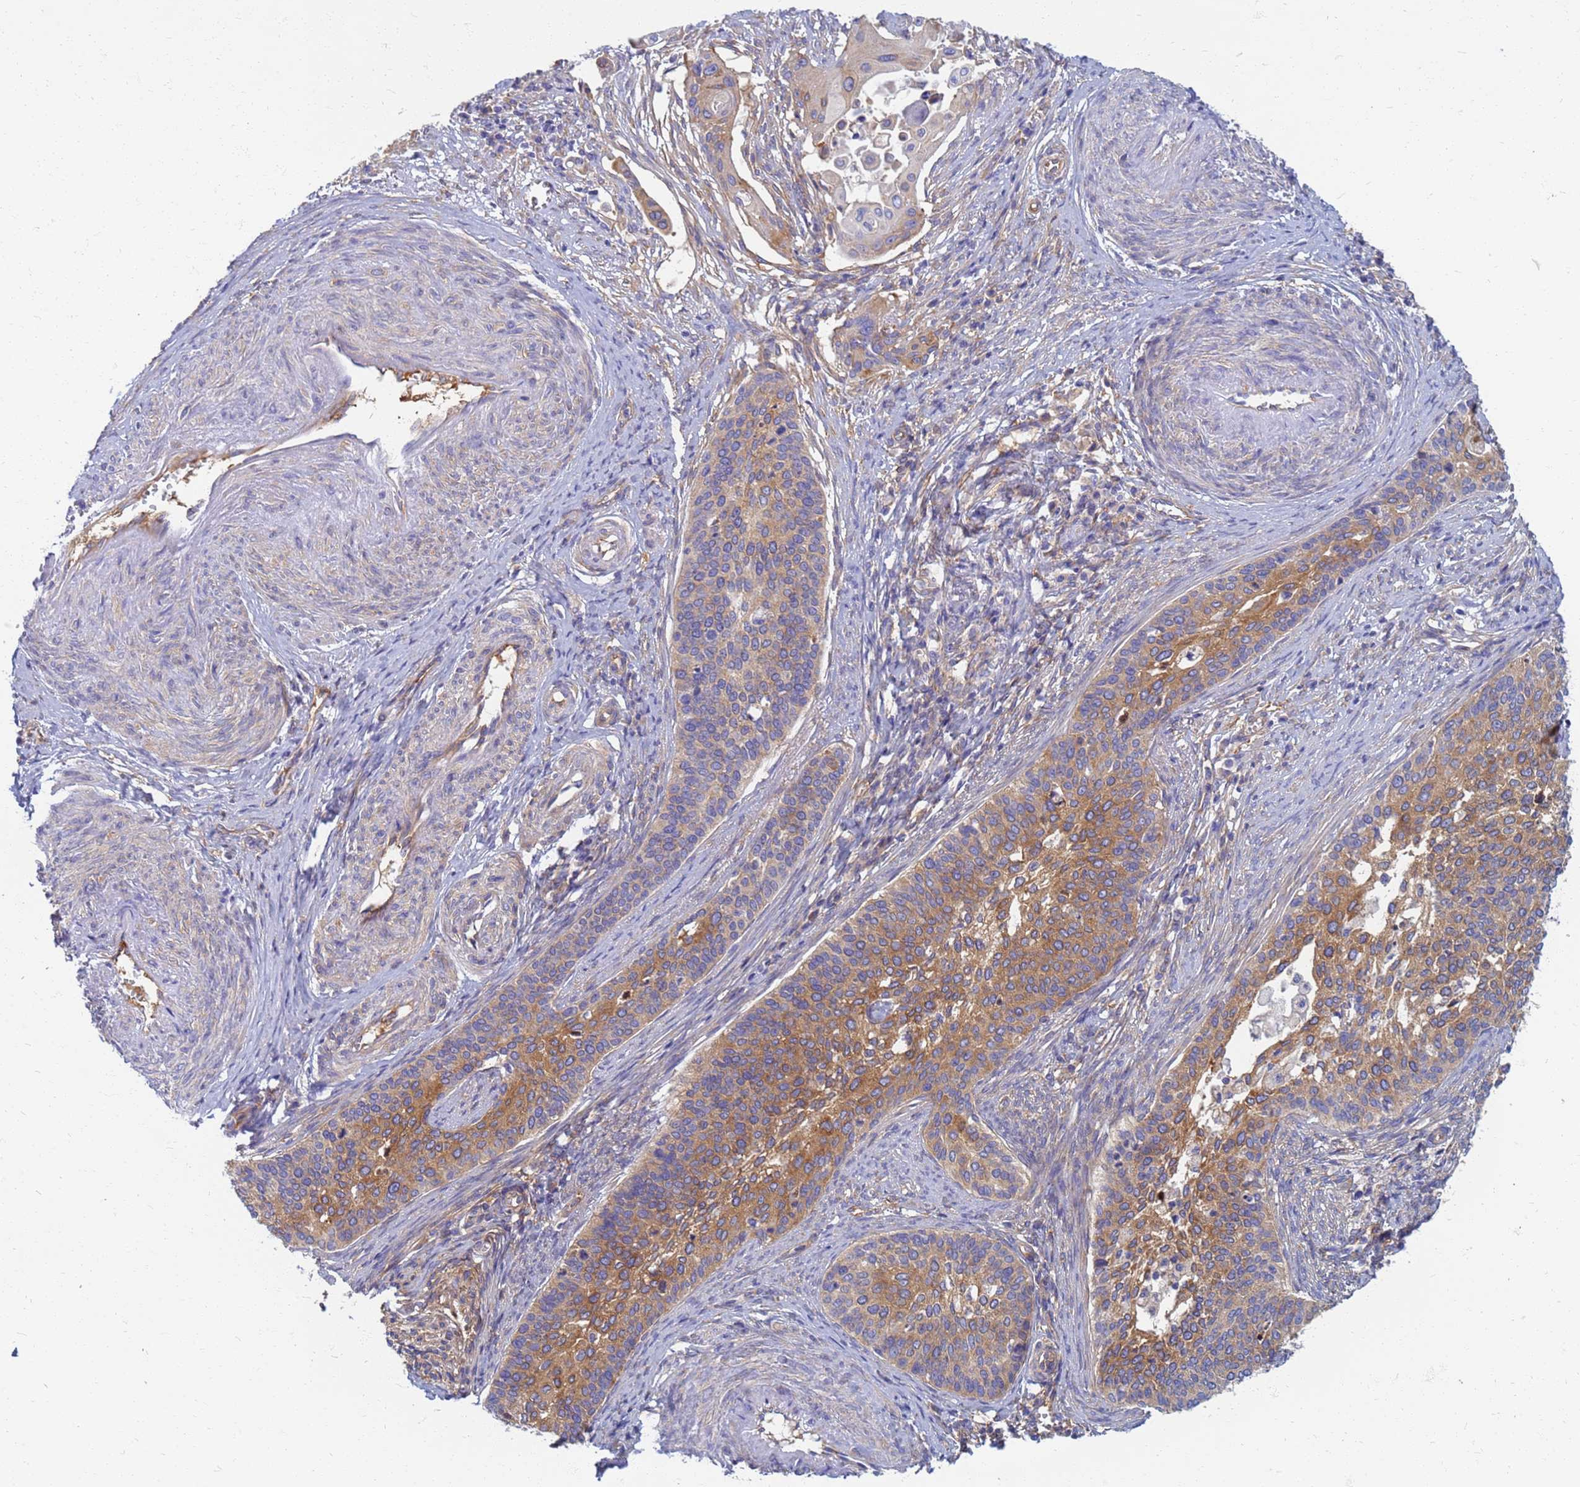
{"staining": {"intensity": "moderate", "quantity": ">75%", "location": "cytoplasmic/membranous"}, "tissue": "cervical cancer", "cell_type": "Tumor cells", "image_type": "cancer", "snomed": [{"axis": "morphology", "description": "Squamous cell carcinoma, NOS"}, {"axis": "topography", "description": "Cervix"}], "caption": "Immunohistochemistry of cervical squamous cell carcinoma displays medium levels of moderate cytoplasmic/membranous expression in approximately >75% of tumor cells. (brown staining indicates protein expression, while blue staining denotes nuclei).", "gene": "EEA1", "patient": {"sex": "female", "age": 44}}